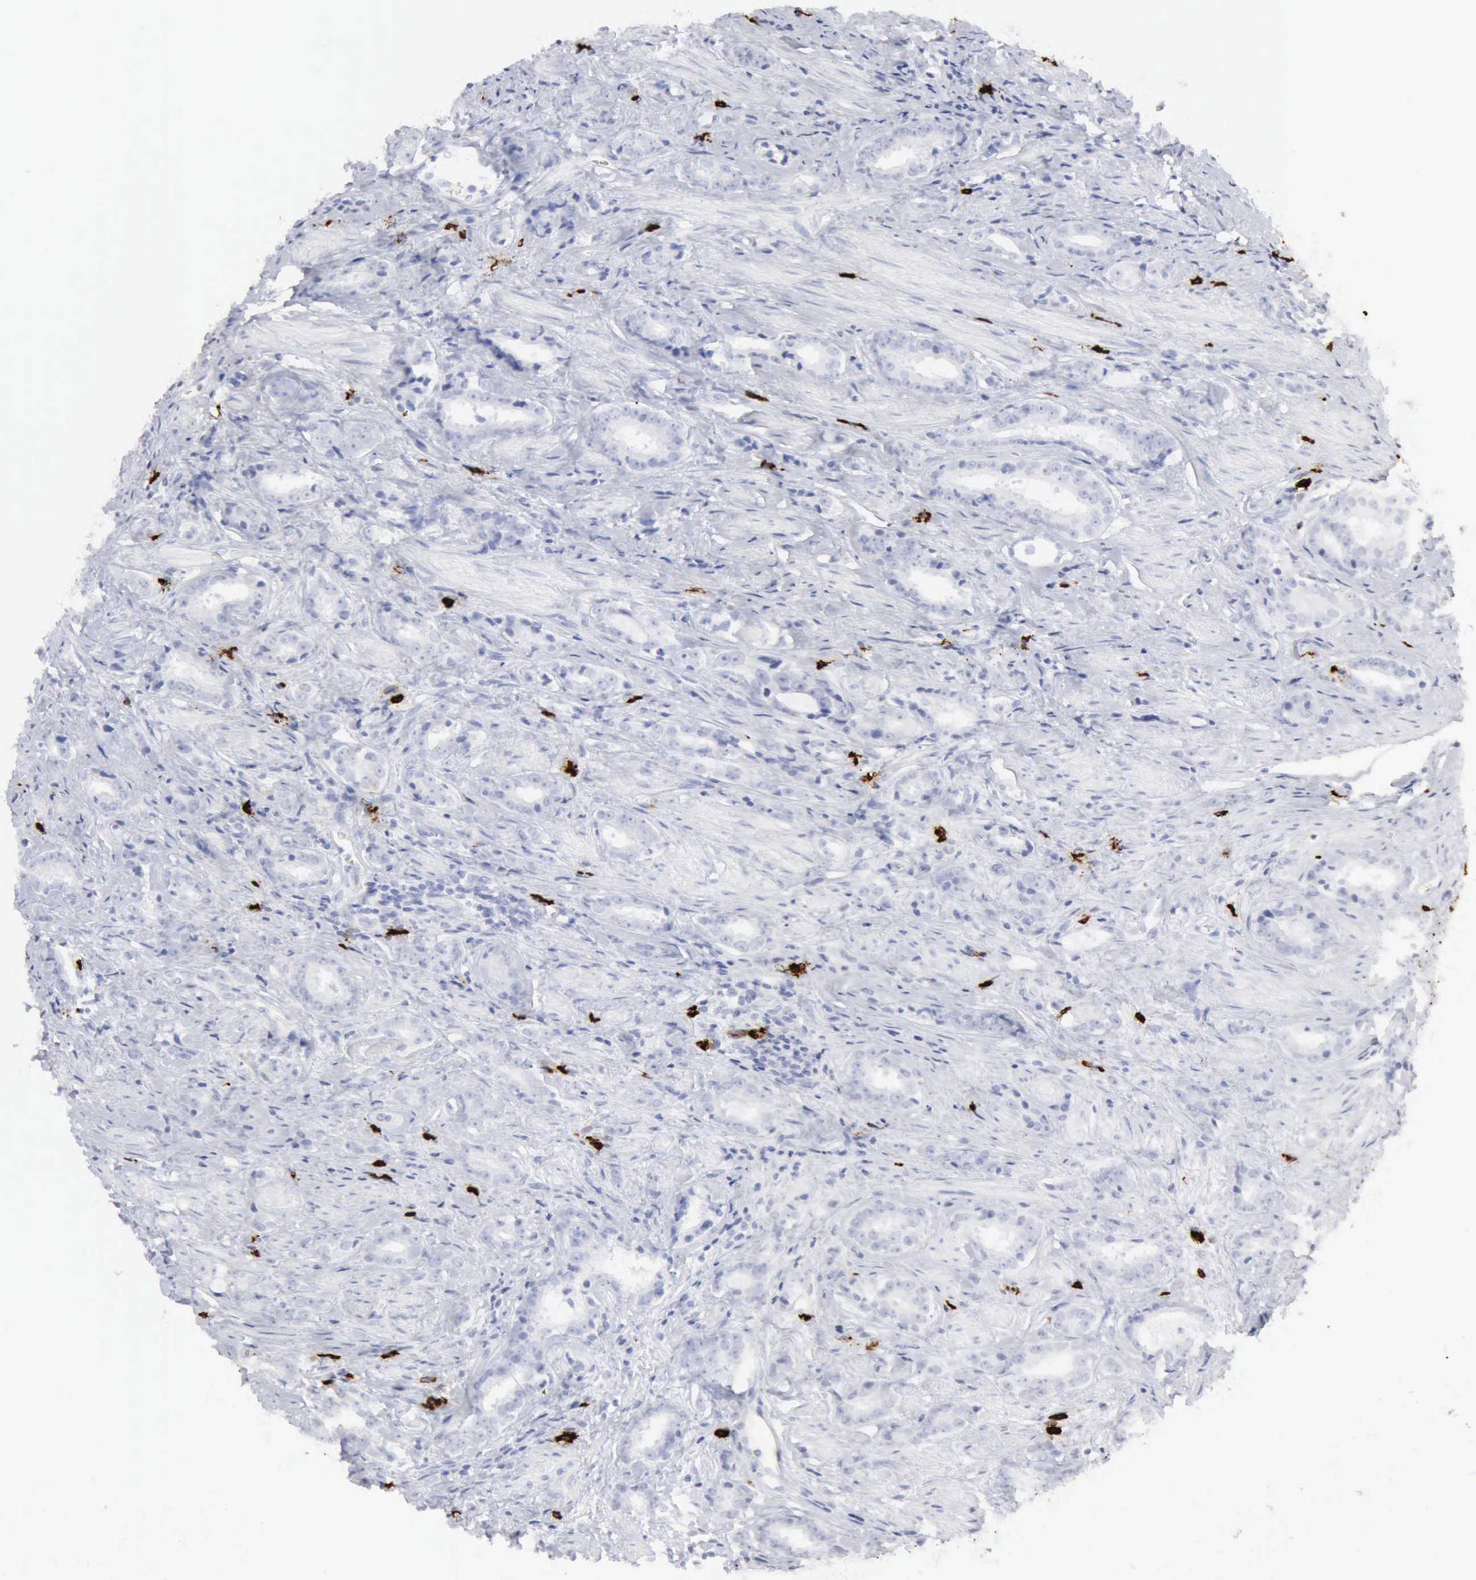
{"staining": {"intensity": "negative", "quantity": "none", "location": "none"}, "tissue": "prostate cancer", "cell_type": "Tumor cells", "image_type": "cancer", "snomed": [{"axis": "morphology", "description": "Adenocarcinoma, Medium grade"}, {"axis": "topography", "description": "Prostate"}], "caption": "An IHC image of adenocarcinoma (medium-grade) (prostate) is shown. There is no staining in tumor cells of adenocarcinoma (medium-grade) (prostate). Brightfield microscopy of IHC stained with DAB (3,3'-diaminobenzidine) (brown) and hematoxylin (blue), captured at high magnification.", "gene": "CMA1", "patient": {"sex": "male", "age": 53}}